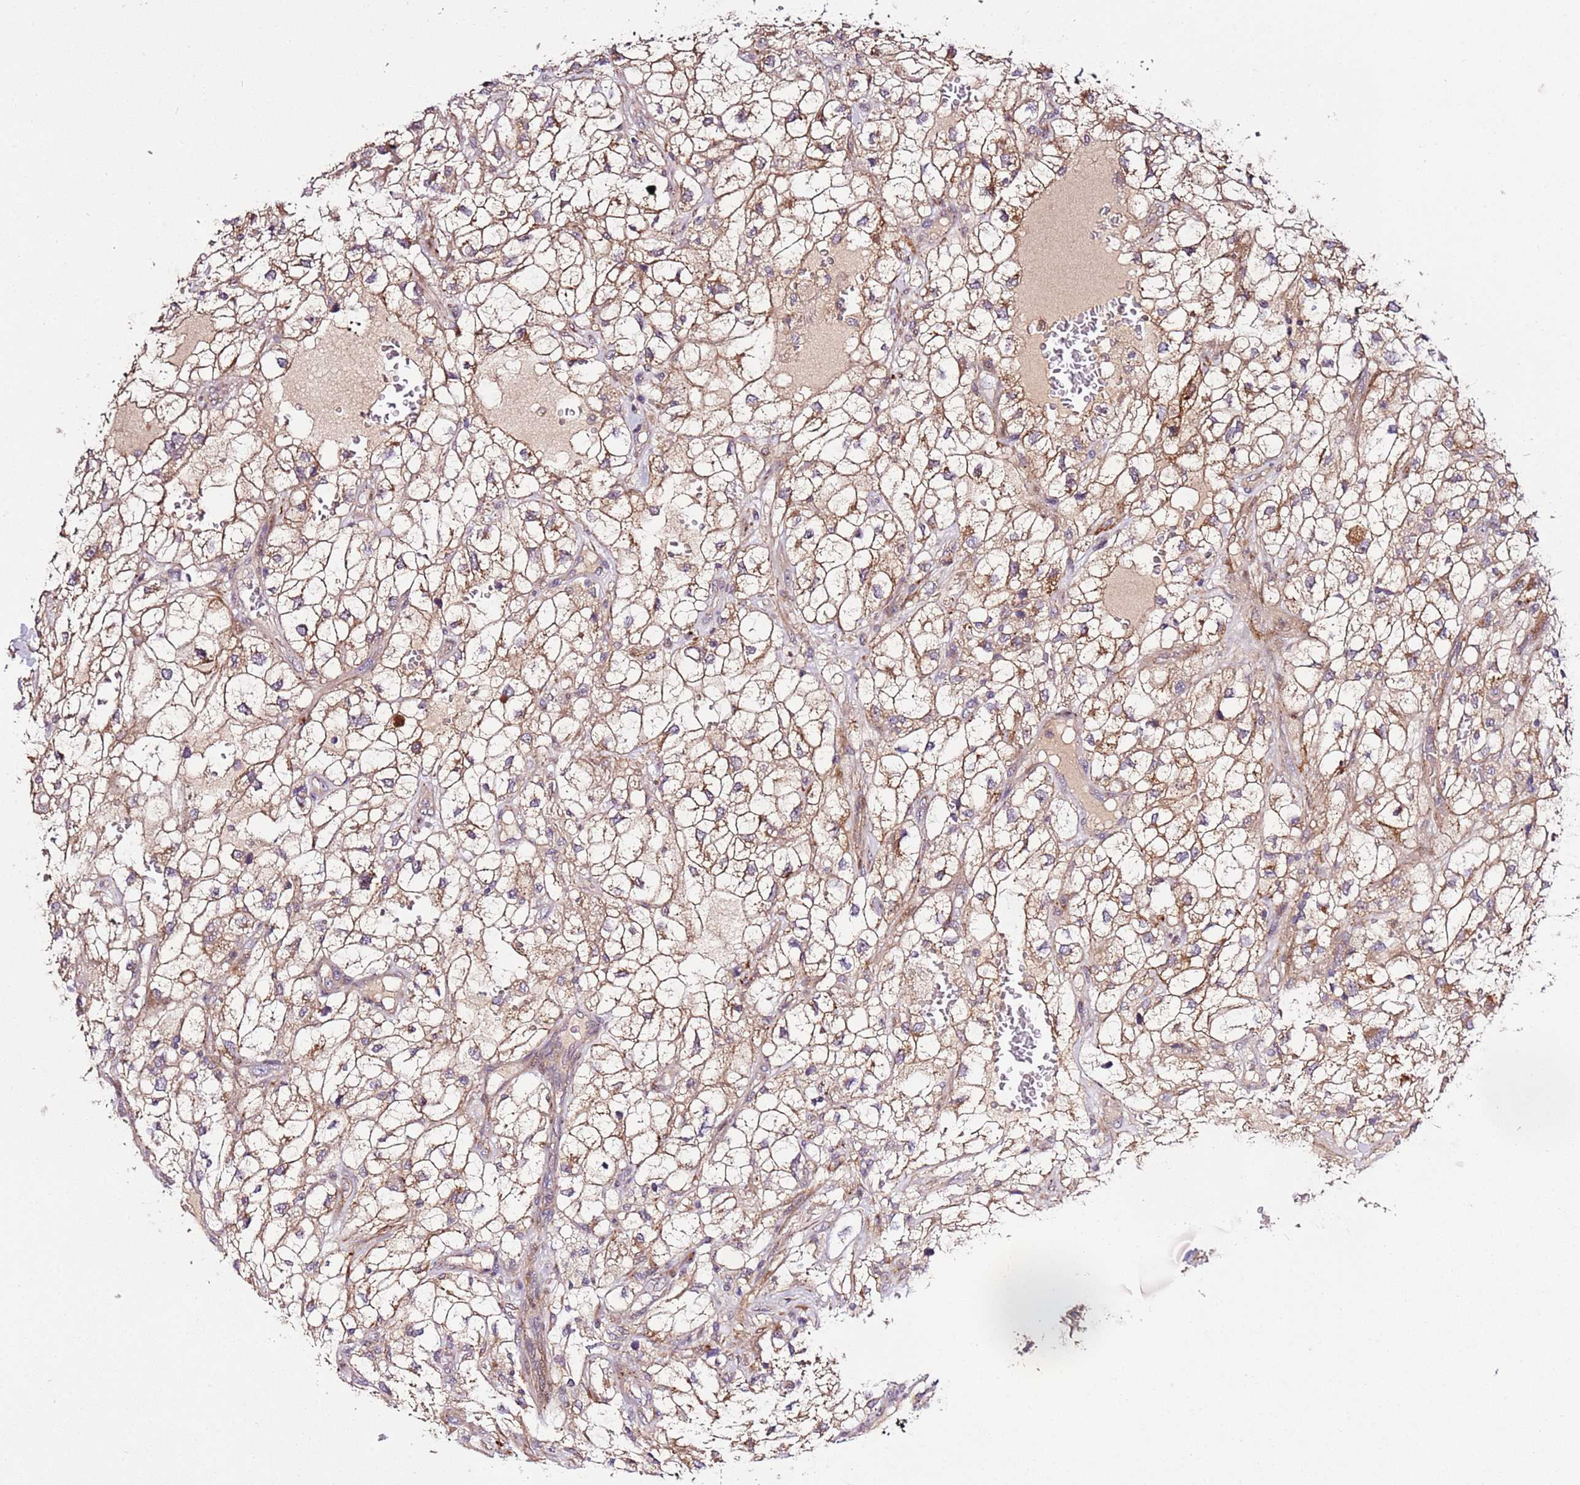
{"staining": {"intensity": "moderate", "quantity": ">75%", "location": "cytoplasmic/membranous"}, "tissue": "renal cancer", "cell_type": "Tumor cells", "image_type": "cancer", "snomed": [{"axis": "morphology", "description": "Adenocarcinoma, NOS"}, {"axis": "topography", "description": "Kidney"}], "caption": "Immunohistochemistry (IHC) photomicrograph of adenocarcinoma (renal) stained for a protein (brown), which displays medium levels of moderate cytoplasmic/membranous staining in approximately >75% of tumor cells.", "gene": "PVRIG", "patient": {"sex": "male", "age": 59}}